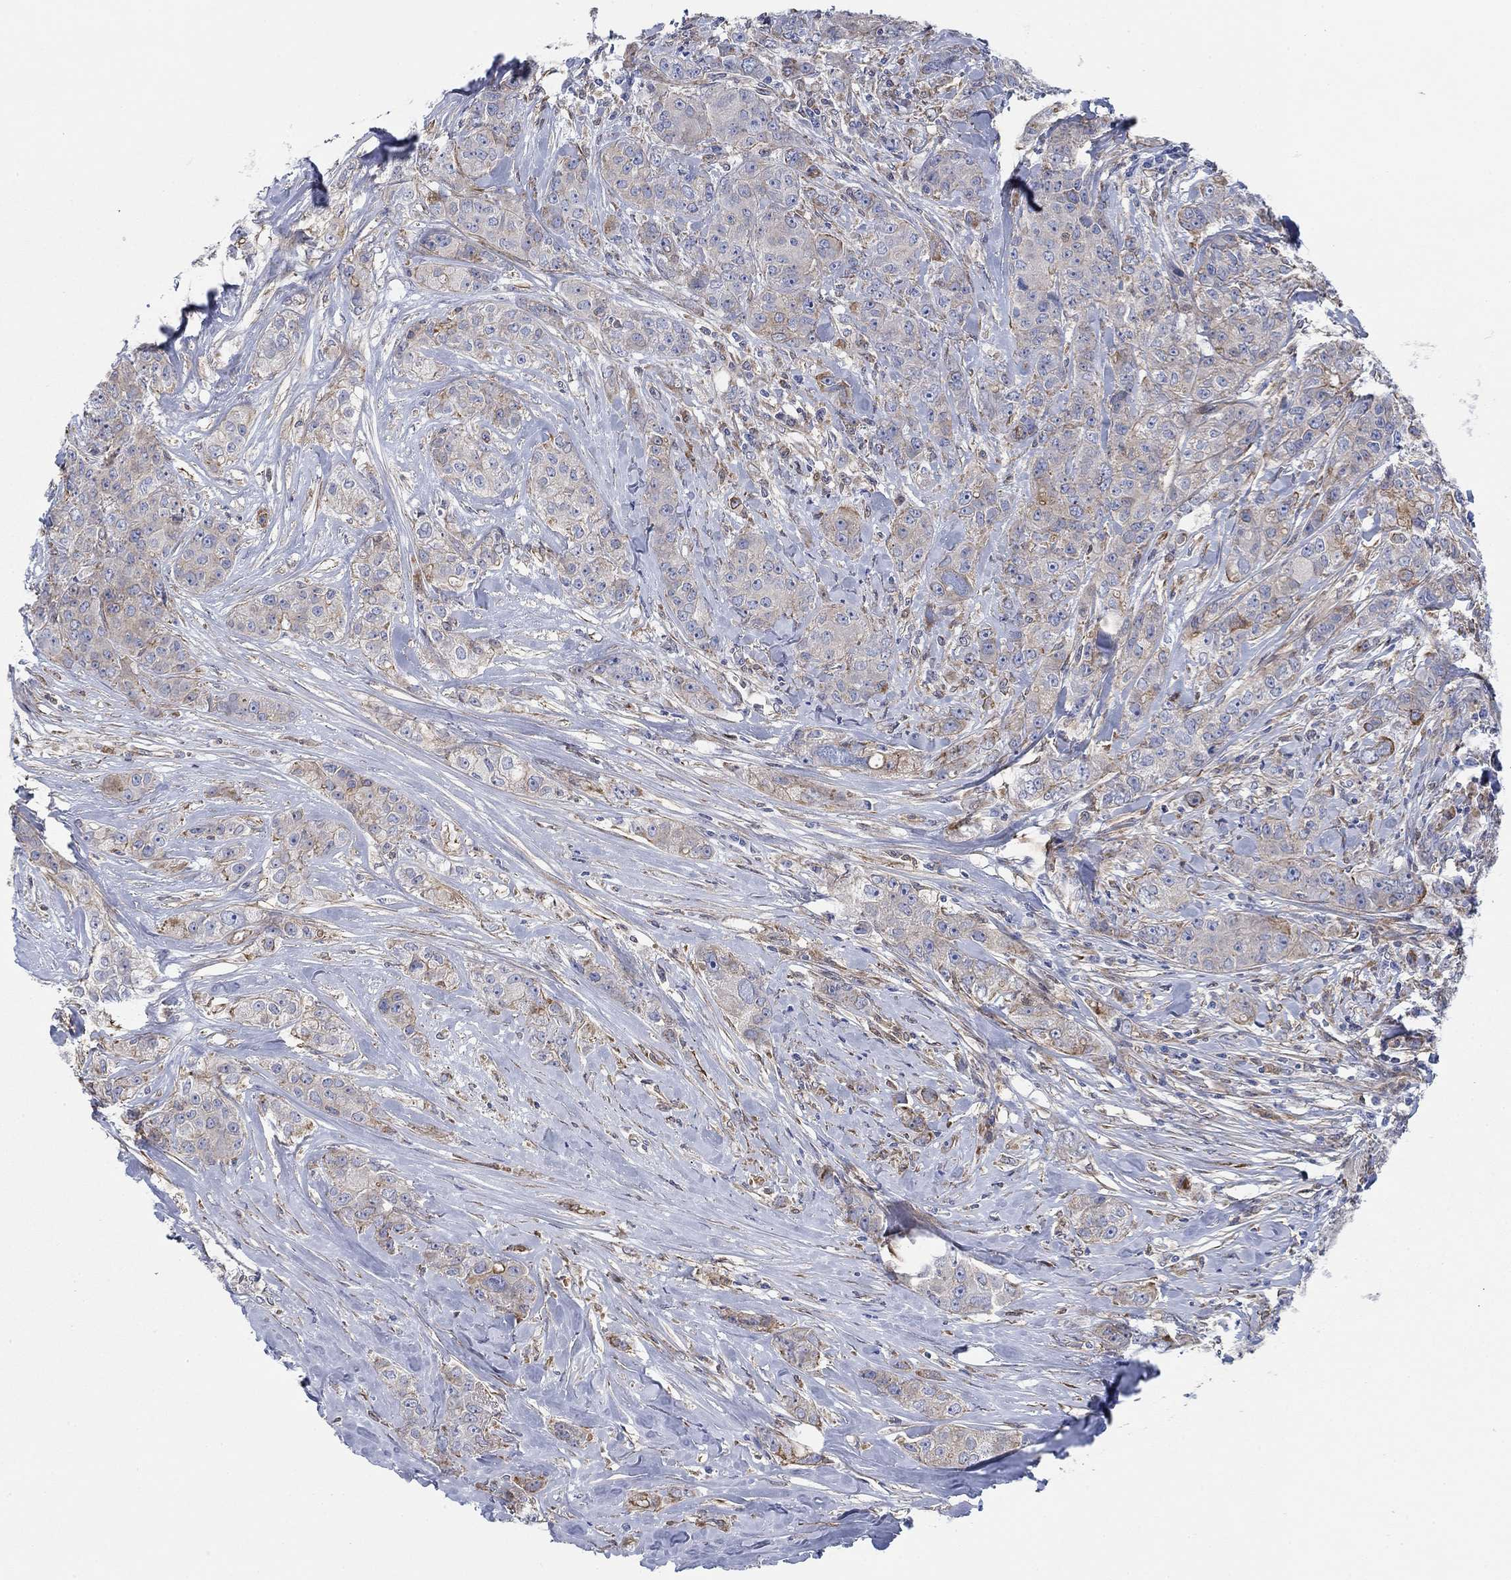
{"staining": {"intensity": "weak", "quantity": "25%-75%", "location": "cytoplasmic/membranous"}, "tissue": "breast cancer", "cell_type": "Tumor cells", "image_type": "cancer", "snomed": [{"axis": "morphology", "description": "Duct carcinoma"}, {"axis": "topography", "description": "Breast"}], "caption": "This photomicrograph shows breast cancer (infiltrating ductal carcinoma) stained with immunohistochemistry to label a protein in brown. The cytoplasmic/membranous of tumor cells show weak positivity for the protein. Nuclei are counter-stained blue.", "gene": "FMN1", "patient": {"sex": "female", "age": 43}}